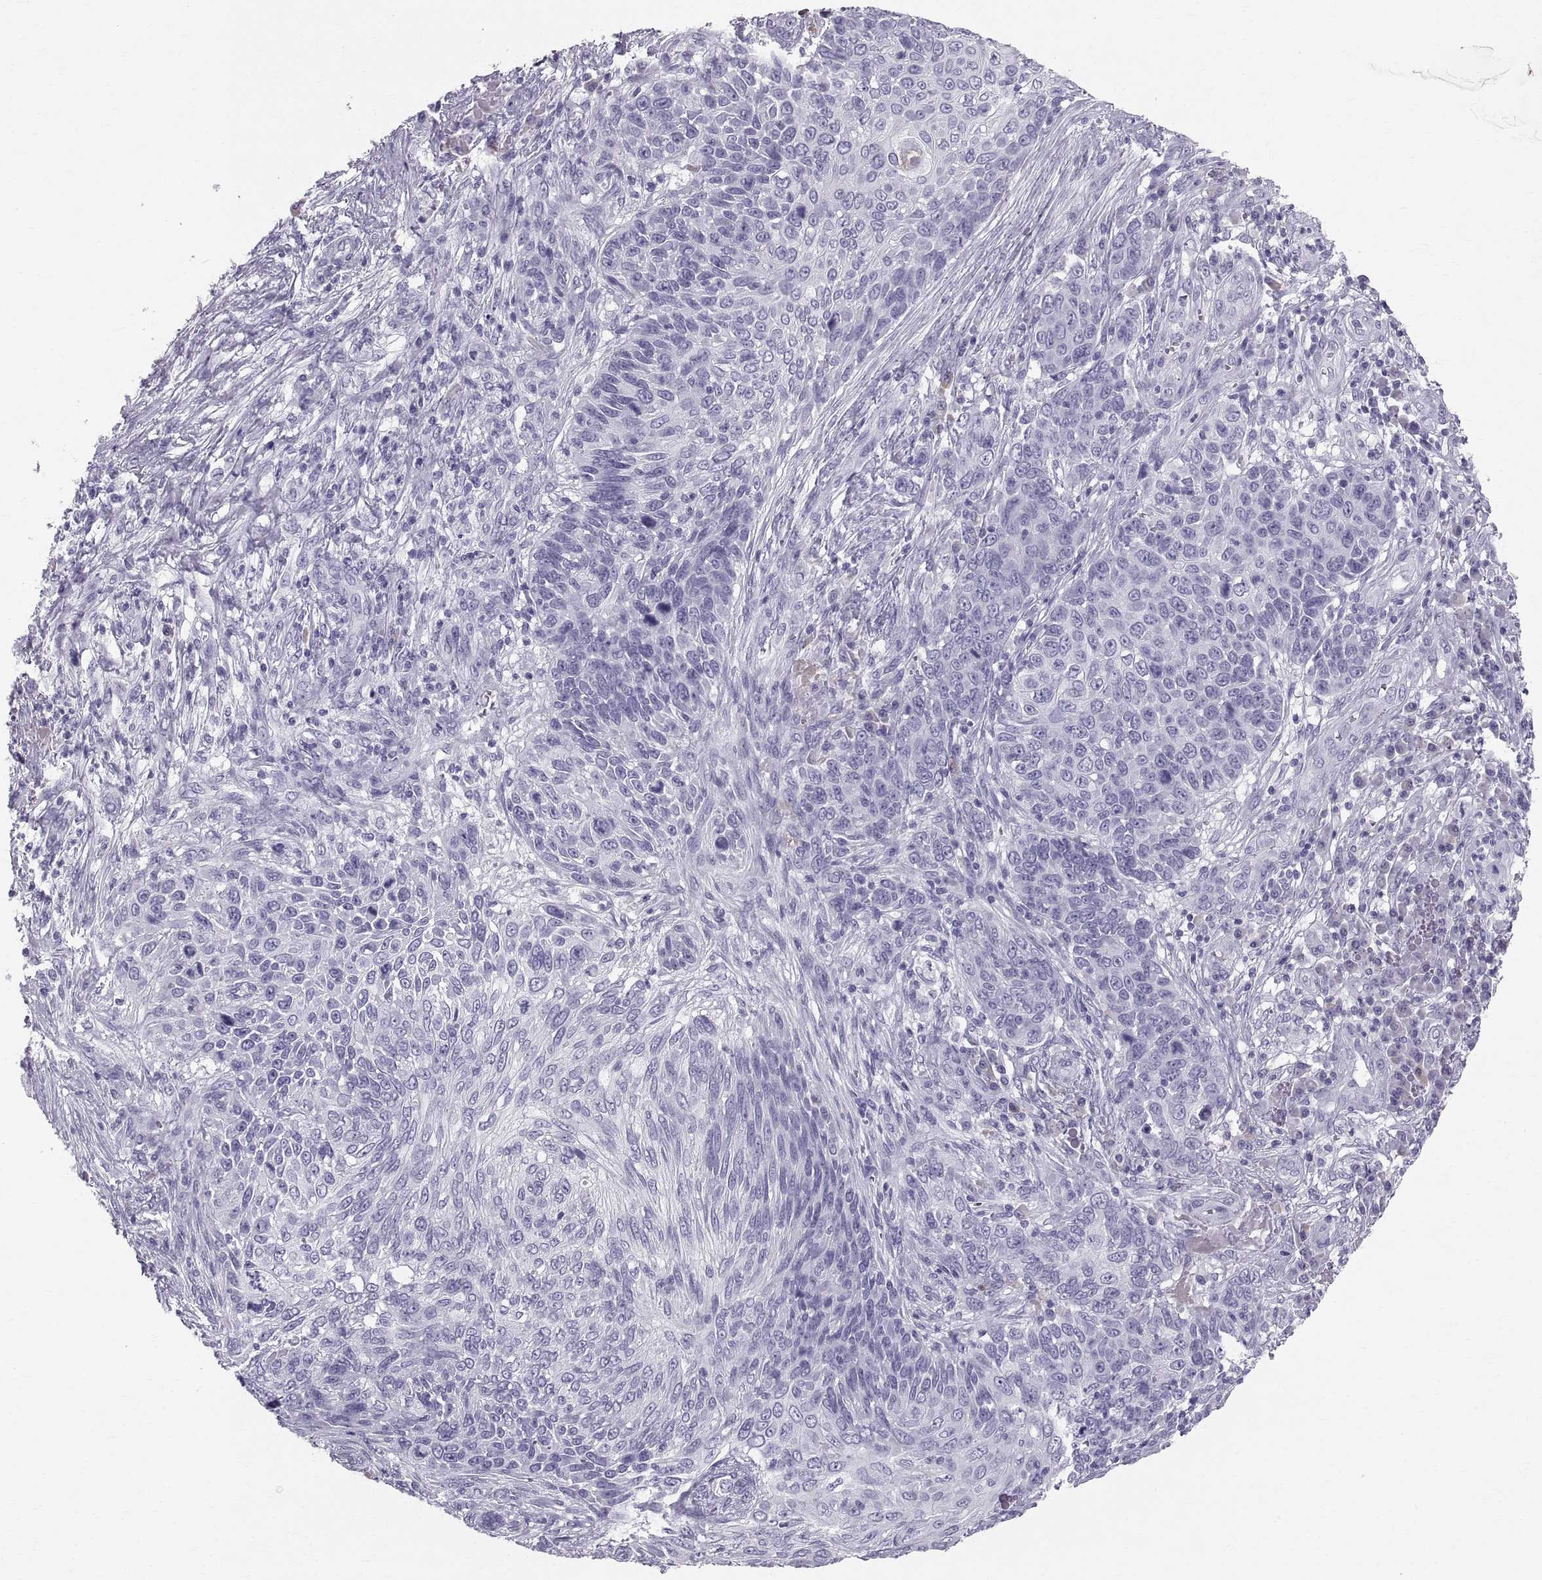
{"staining": {"intensity": "negative", "quantity": "none", "location": "none"}, "tissue": "skin cancer", "cell_type": "Tumor cells", "image_type": "cancer", "snomed": [{"axis": "morphology", "description": "Squamous cell carcinoma, NOS"}, {"axis": "topography", "description": "Skin"}], "caption": "Image shows no protein expression in tumor cells of squamous cell carcinoma (skin) tissue.", "gene": "SLC22A6", "patient": {"sex": "male", "age": 92}}